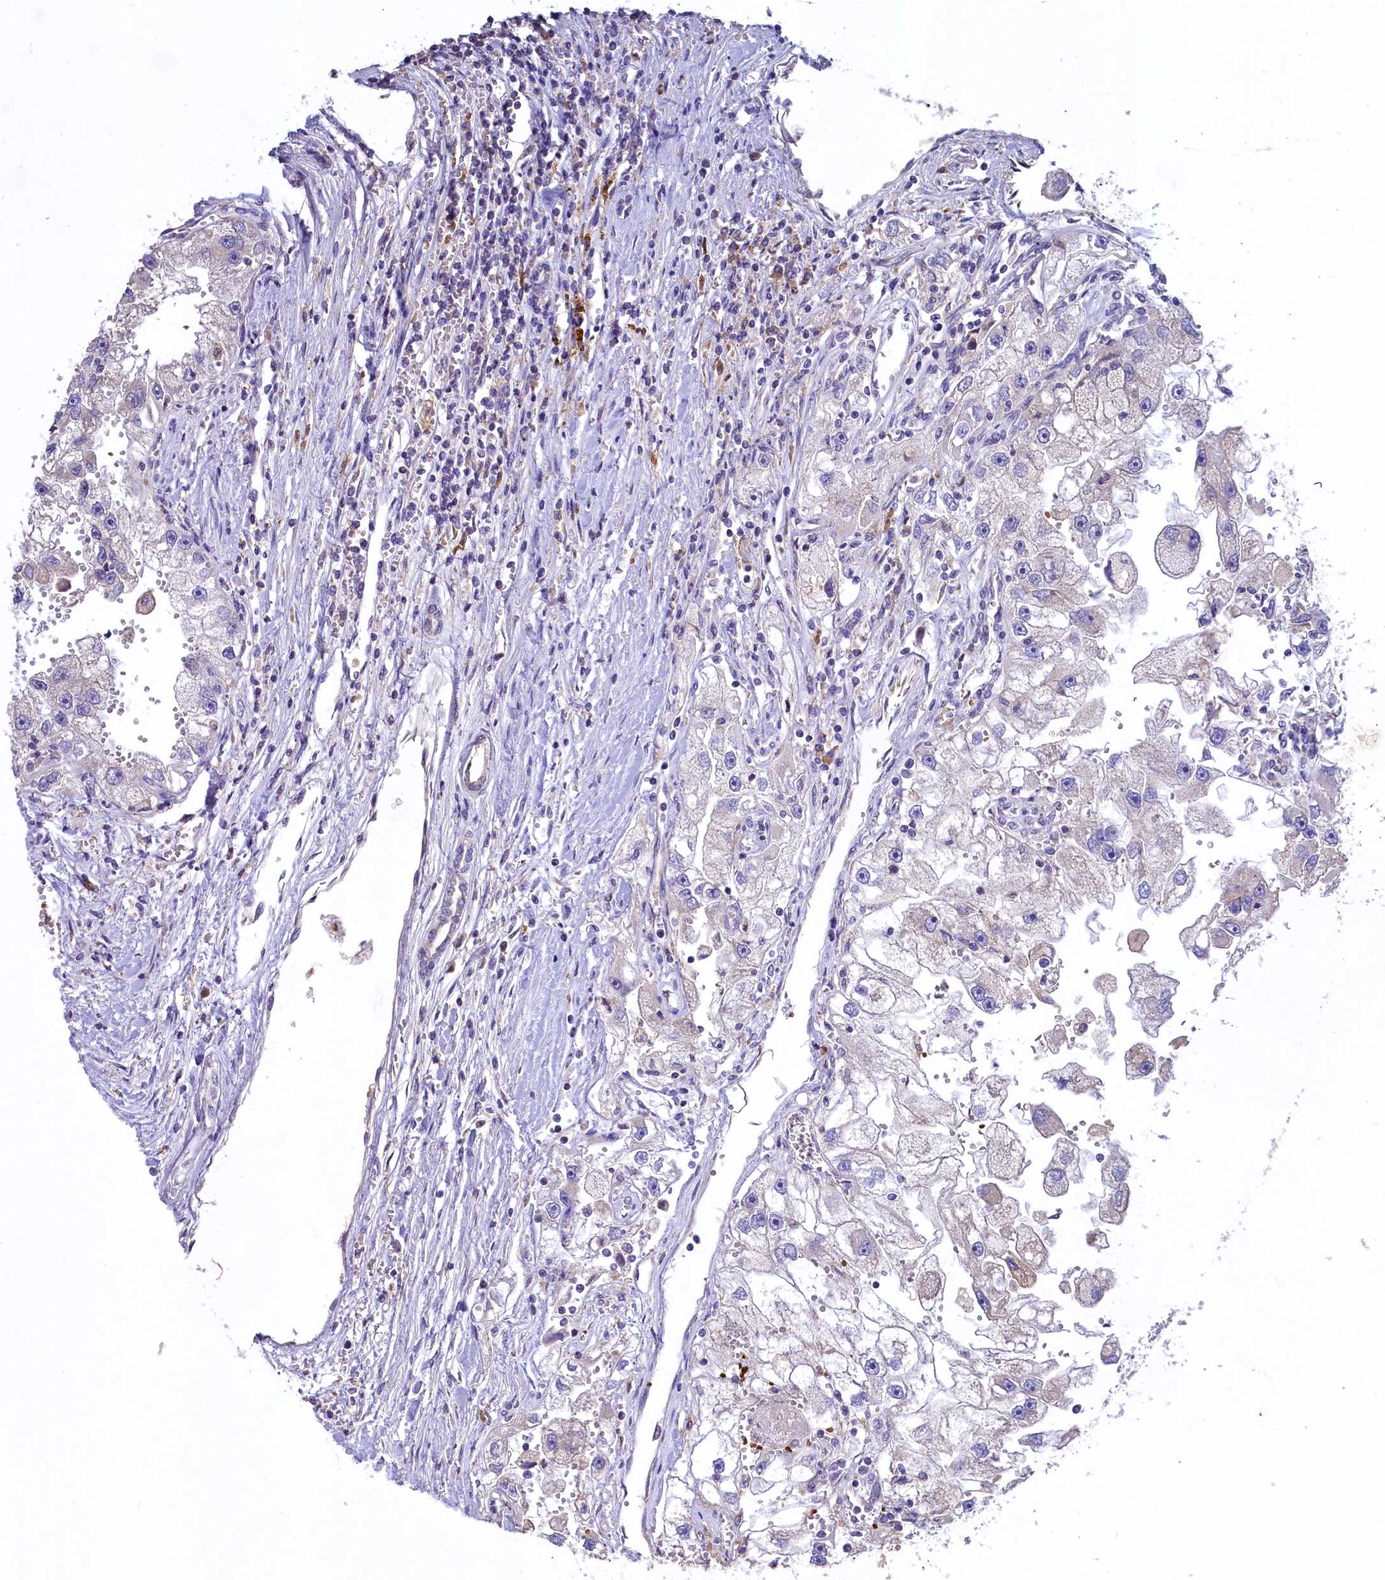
{"staining": {"intensity": "negative", "quantity": "none", "location": "none"}, "tissue": "renal cancer", "cell_type": "Tumor cells", "image_type": "cancer", "snomed": [{"axis": "morphology", "description": "Adenocarcinoma, NOS"}, {"axis": "topography", "description": "Kidney"}], "caption": "High power microscopy image of an IHC micrograph of renal cancer (adenocarcinoma), revealing no significant positivity in tumor cells.", "gene": "HPS6", "patient": {"sex": "male", "age": 63}}